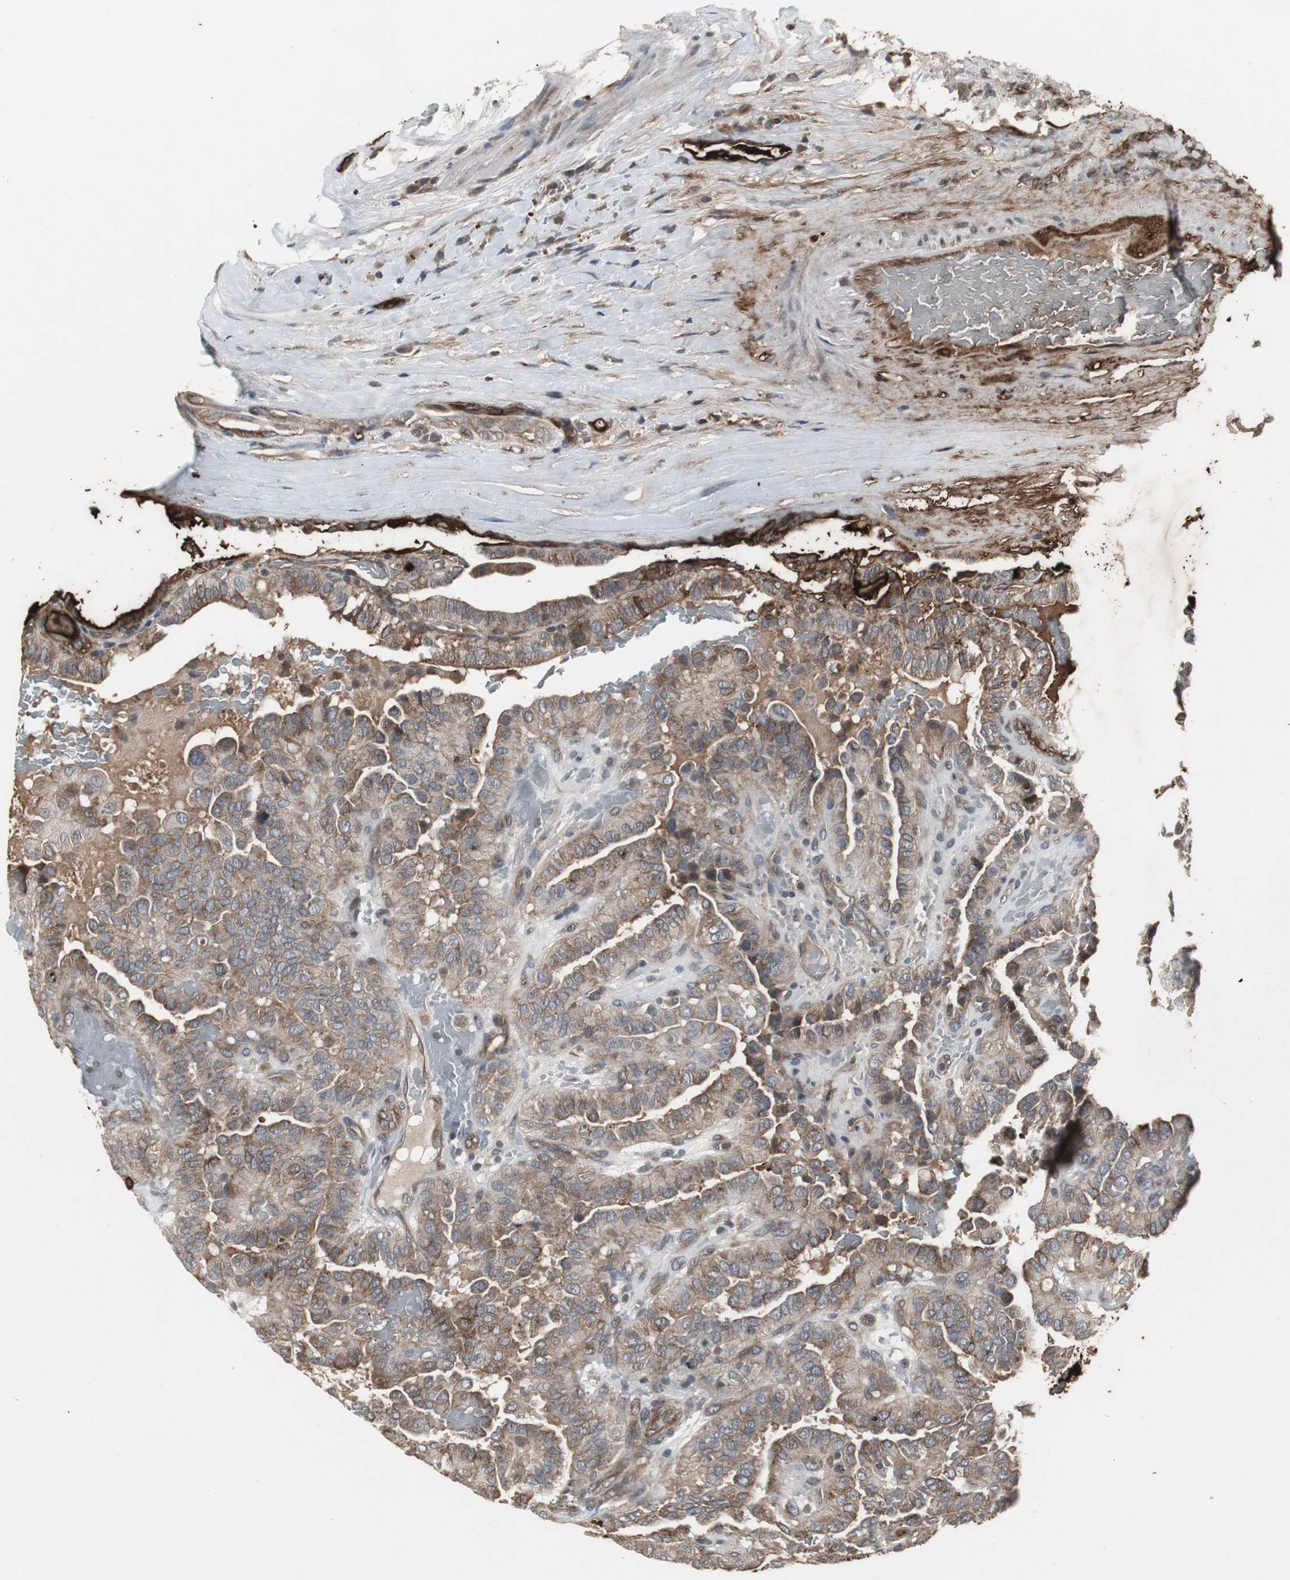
{"staining": {"intensity": "moderate", "quantity": ">75%", "location": "cytoplasmic/membranous"}, "tissue": "thyroid cancer", "cell_type": "Tumor cells", "image_type": "cancer", "snomed": [{"axis": "morphology", "description": "Papillary adenocarcinoma, NOS"}, {"axis": "topography", "description": "Thyroid gland"}], "caption": "This photomicrograph demonstrates immunohistochemistry (IHC) staining of human thyroid cancer (papillary adenocarcinoma), with medium moderate cytoplasmic/membranous expression in about >75% of tumor cells.", "gene": "ATP2B2", "patient": {"sex": "male", "age": 77}}